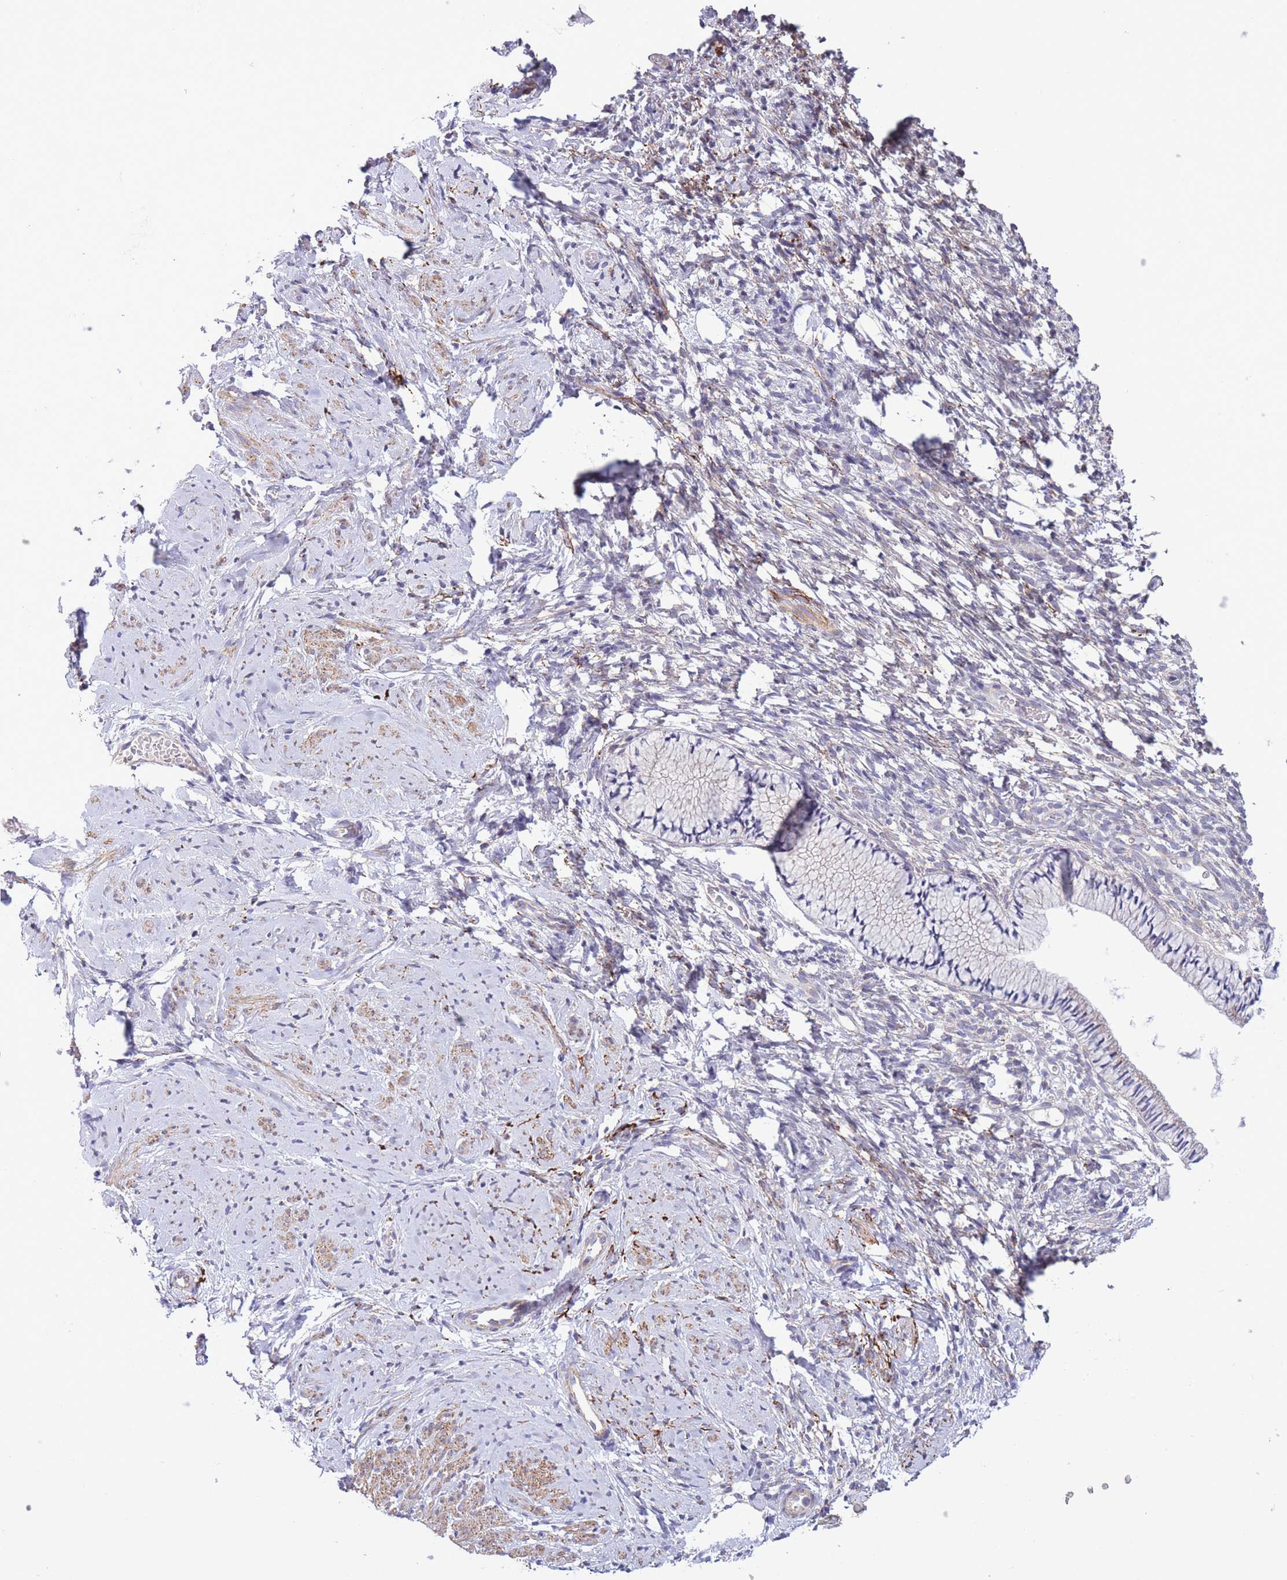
{"staining": {"intensity": "moderate", "quantity": "25%-75%", "location": "cytoplasmic/membranous"}, "tissue": "cervix", "cell_type": "Glandular cells", "image_type": "normal", "snomed": [{"axis": "morphology", "description": "Normal tissue, NOS"}, {"axis": "topography", "description": "Cervix"}], "caption": "Glandular cells demonstrate medium levels of moderate cytoplasmic/membranous staining in about 25%-75% of cells in unremarkable human cervix.", "gene": "ATP13A2", "patient": {"sex": "female", "age": 76}}